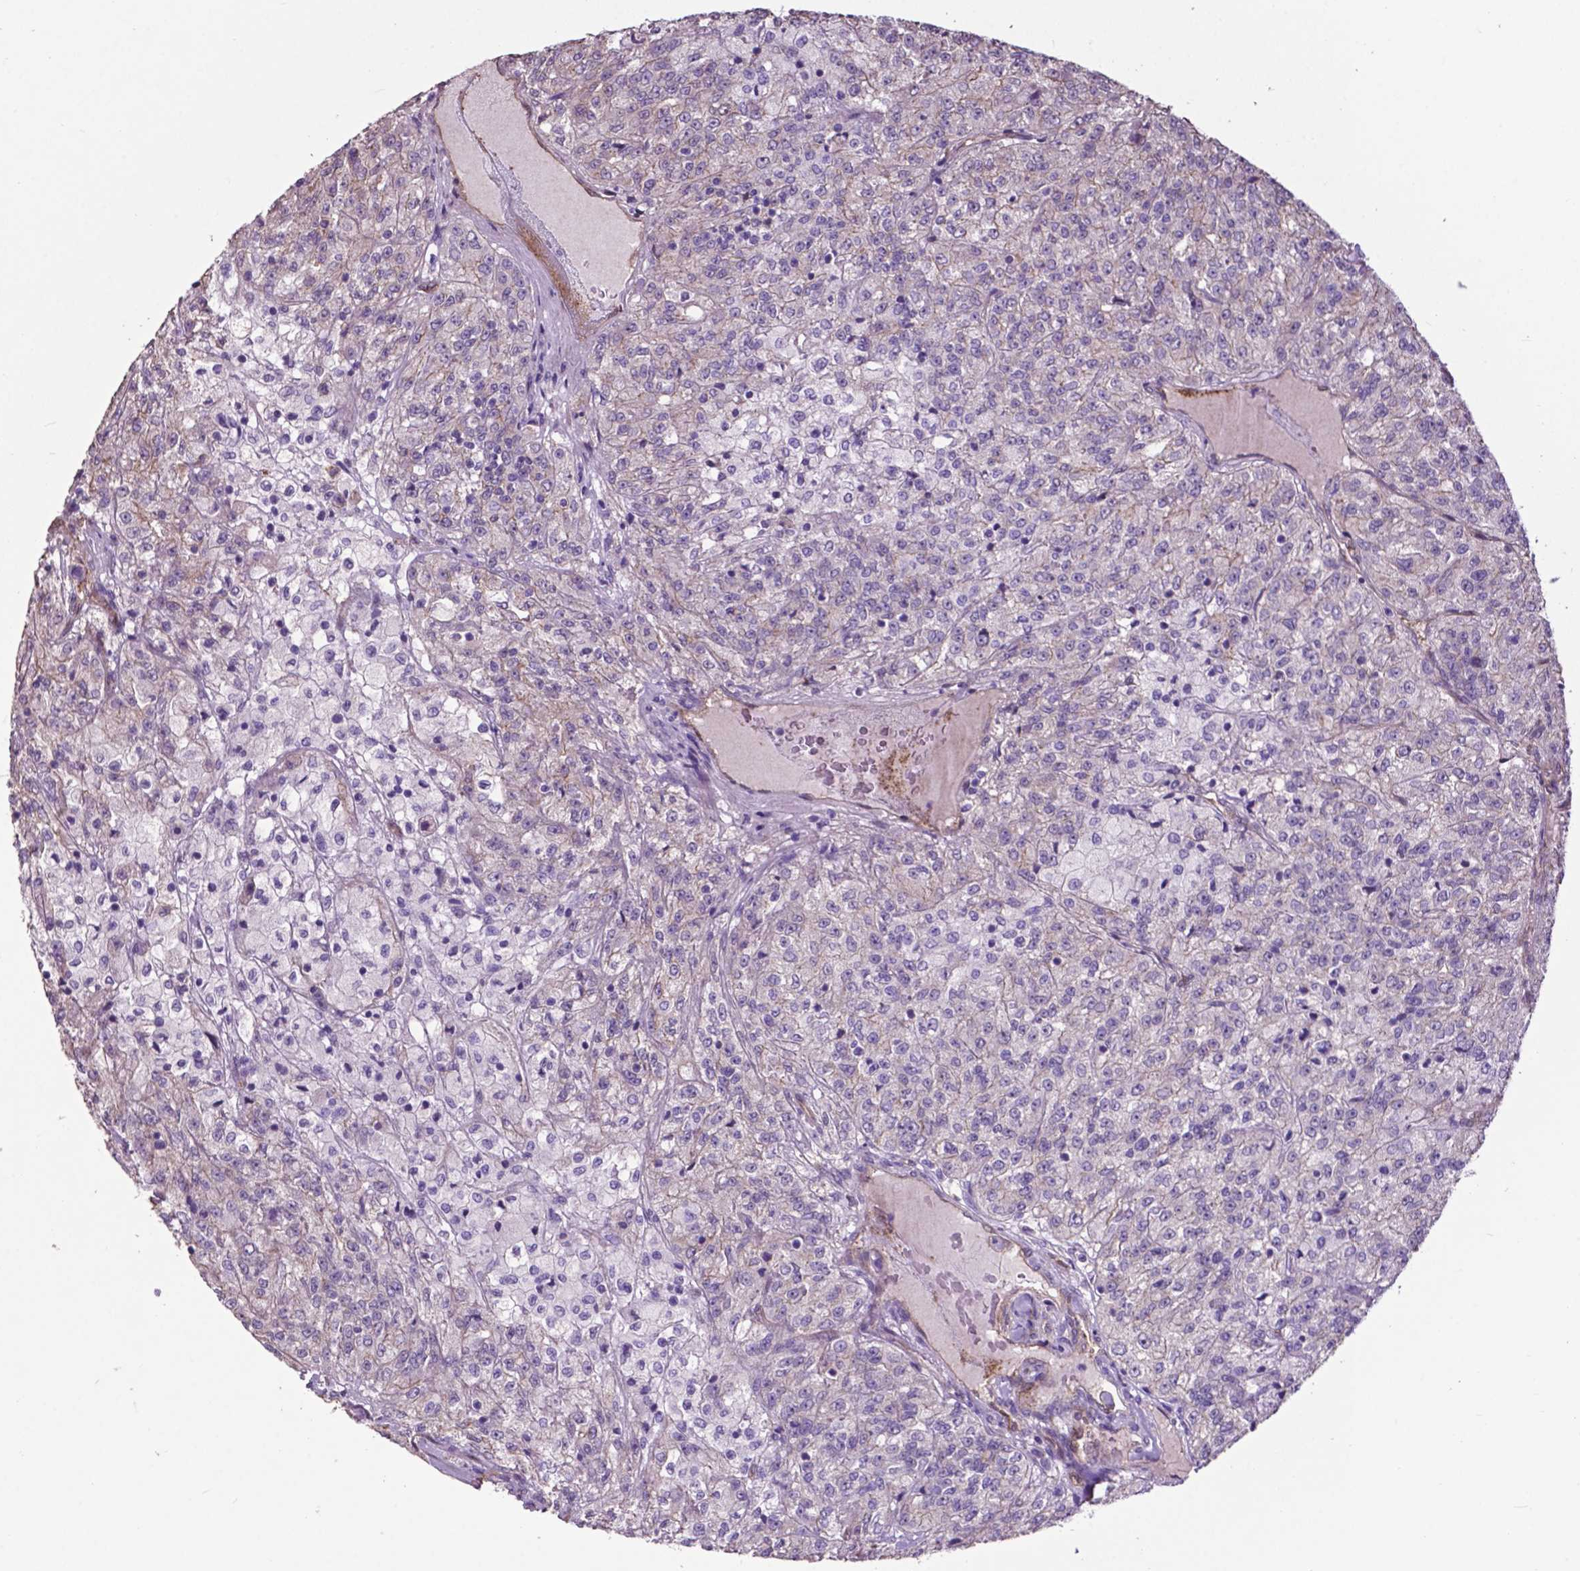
{"staining": {"intensity": "negative", "quantity": "none", "location": "none"}, "tissue": "renal cancer", "cell_type": "Tumor cells", "image_type": "cancer", "snomed": [{"axis": "morphology", "description": "Adenocarcinoma, NOS"}, {"axis": "topography", "description": "Kidney"}], "caption": "Immunohistochemistry histopathology image of human adenocarcinoma (renal) stained for a protein (brown), which shows no positivity in tumor cells. (Brightfield microscopy of DAB IHC at high magnification).", "gene": "PDLIM1", "patient": {"sex": "female", "age": 63}}